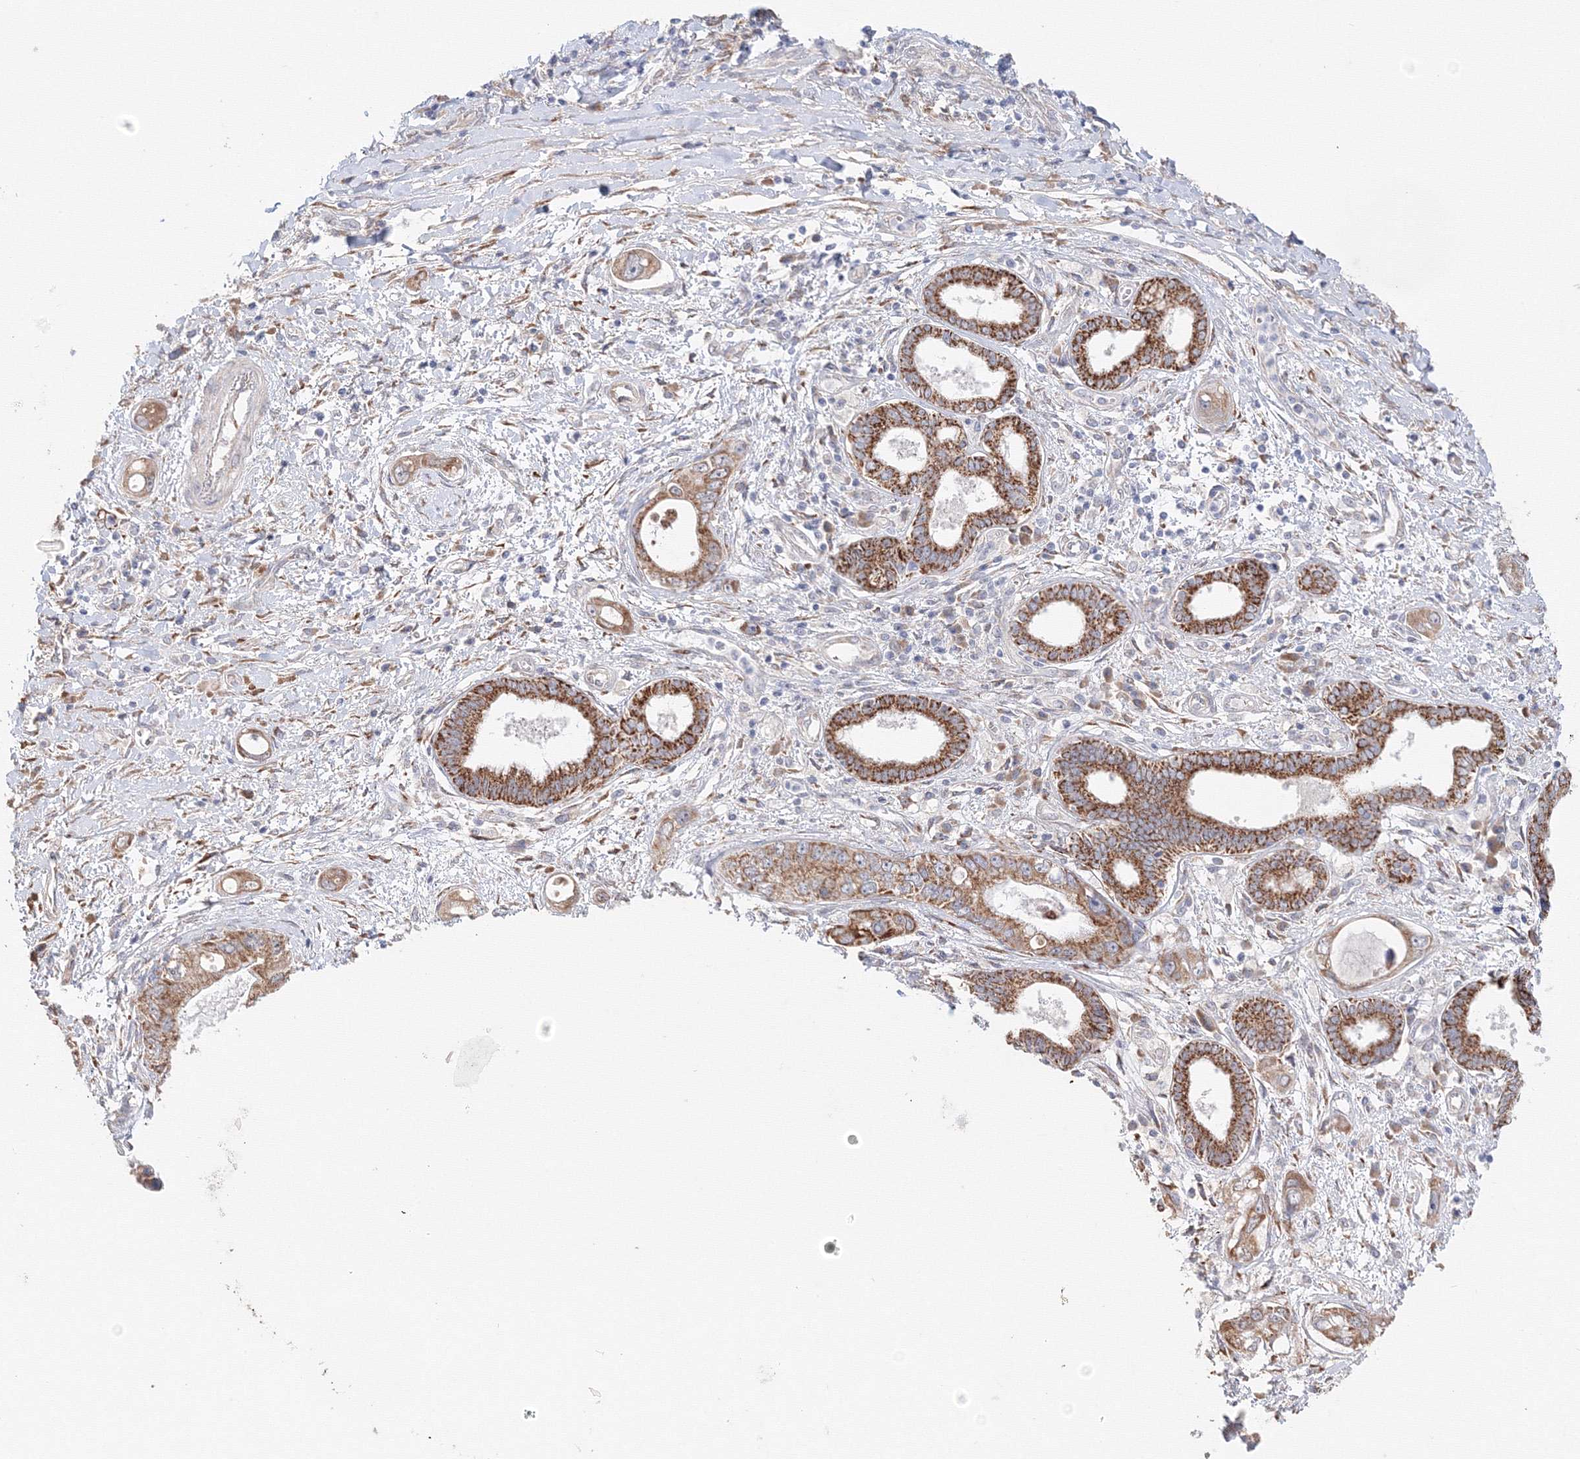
{"staining": {"intensity": "moderate", "quantity": ">75%", "location": "cytoplasmic/membranous"}, "tissue": "pancreatic cancer", "cell_type": "Tumor cells", "image_type": "cancer", "snomed": [{"axis": "morphology", "description": "Inflammation, NOS"}, {"axis": "morphology", "description": "Adenocarcinoma, NOS"}, {"axis": "topography", "description": "Pancreas"}], "caption": "Protein analysis of adenocarcinoma (pancreatic) tissue displays moderate cytoplasmic/membranous expression in about >75% of tumor cells.", "gene": "DHRS12", "patient": {"sex": "female", "age": 56}}